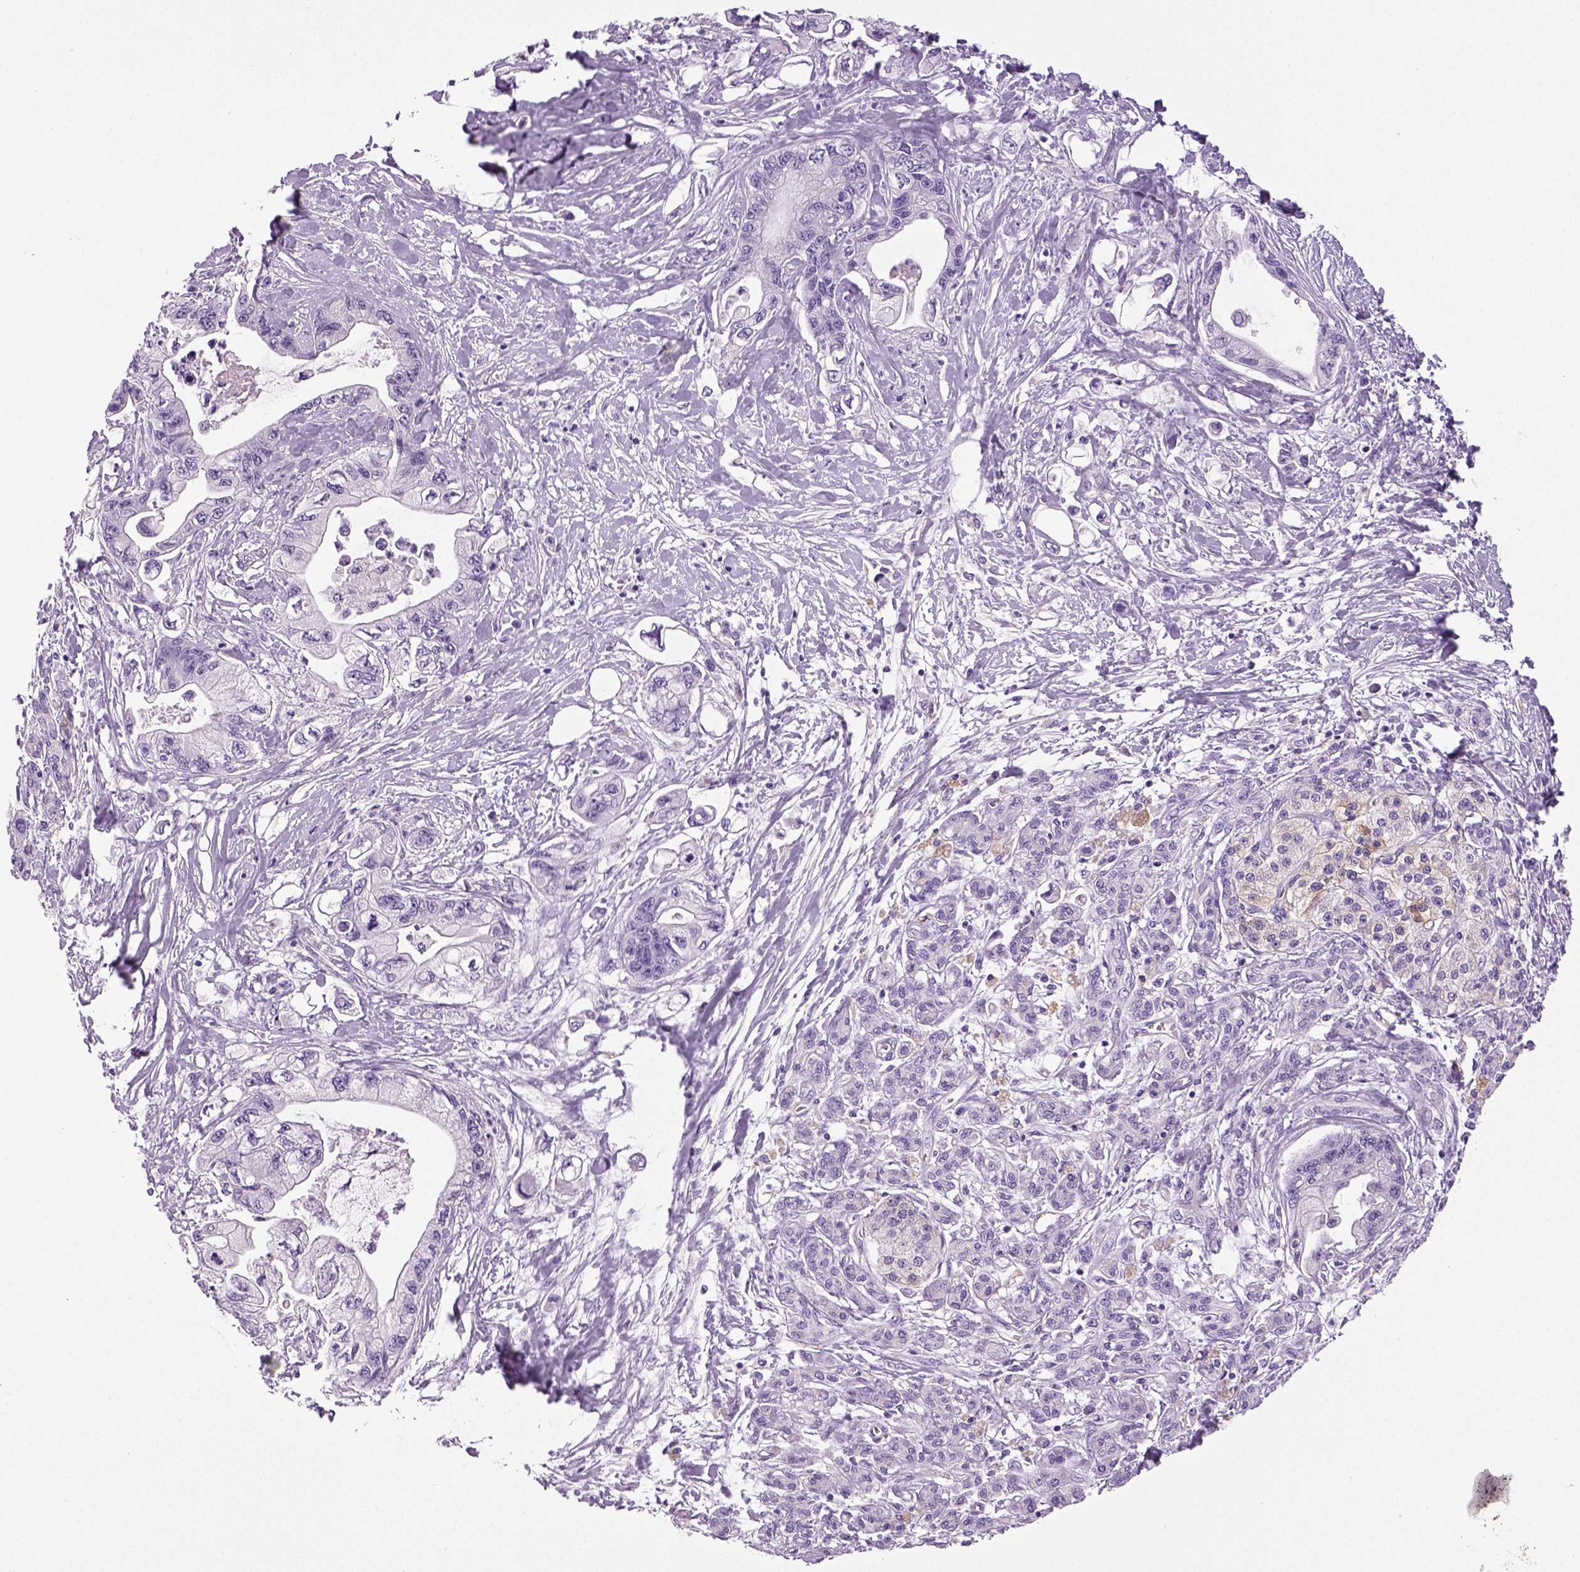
{"staining": {"intensity": "negative", "quantity": "none", "location": "none"}, "tissue": "pancreatic cancer", "cell_type": "Tumor cells", "image_type": "cancer", "snomed": [{"axis": "morphology", "description": "Adenocarcinoma, NOS"}, {"axis": "topography", "description": "Pancreas"}], "caption": "Immunohistochemical staining of adenocarcinoma (pancreatic) demonstrates no significant expression in tumor cells.", "gene": "NECAB2", "patient": {"sex": "male", "age": 61}}